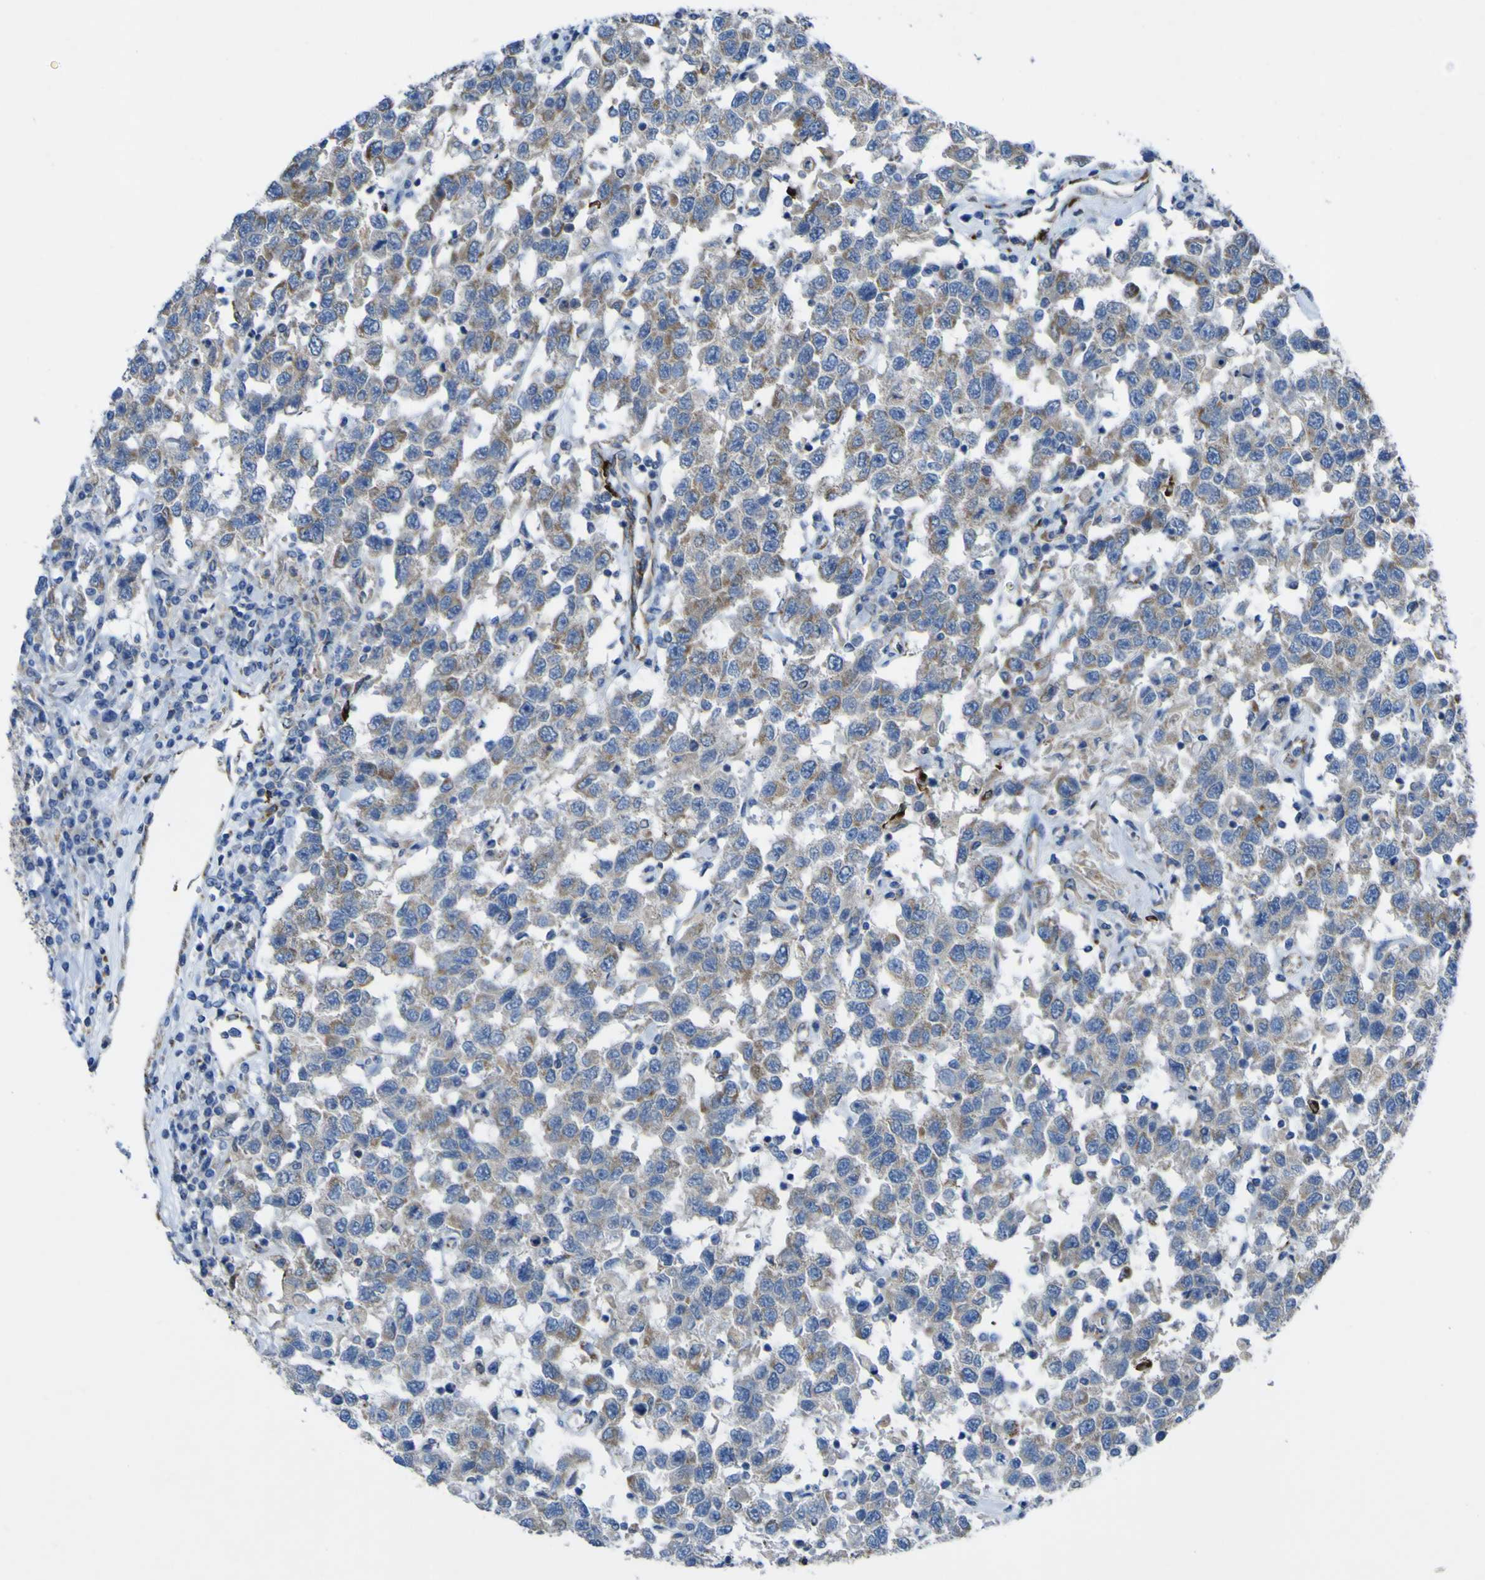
{"staining": {"intensity": "moderate", "quantity": "25%-75%", "location": "cytoplasmic/membranous"}, "tissue": "testis cancer", "cell_type": "Tumor cells", "image_type": "cancer", "snomed": [{"axis": "morphology", "description": "Seminoma, NOS"}, {"axis": "topography", "description": "Testis"}], "caption": "High-magnification brightfield microscopy of testis cancer stained with DAB (3,3'-diaminobenzidine) (brown) and counterstained with hematoxylin (blue). tumor cells exhibit moderate cytoplasmic/membranous expression is appreciated in about25%-75% of cells.", "gene": "CST3", "patient": {"sex": "male", "age": 41}}